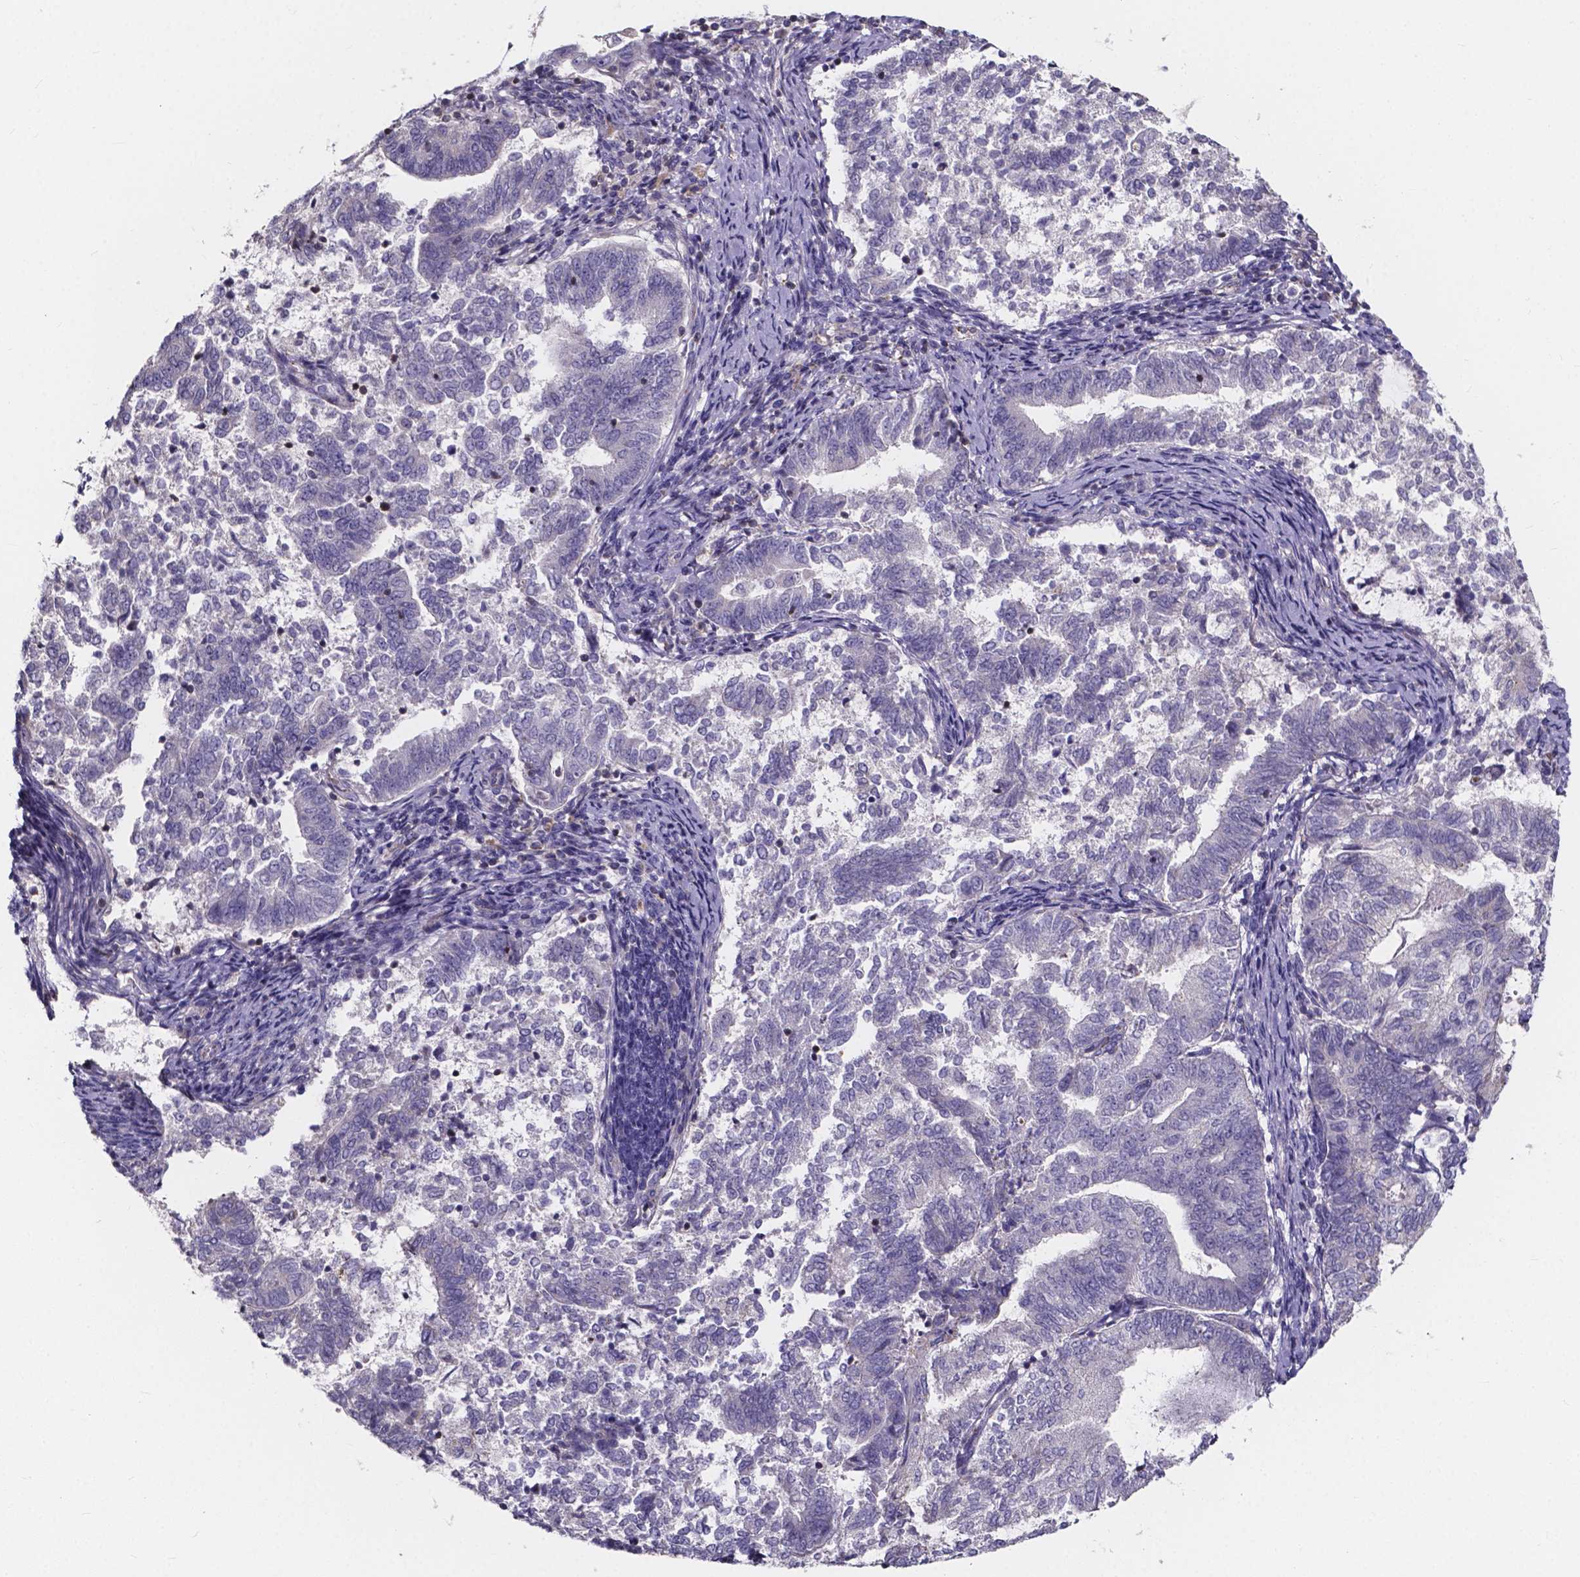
{"staining": {"intensity": "negative", "quantity": "none", "location": "none"}, "tissue": "endometrial cancer", "cell_type": "Tumor cells", "image_type": "cancer", "snomed": [{"axis": "morphology", "description": "Adenocarcinoma, NOS"}, {"axis": "topography", "description": "Endometrium"}], "caption": "Immunohistochemical staining of human endometrial adenocarcinoma shows no significant positivity in tumor cells.", "gene": "THEMIS", "patient": {"sex": "female", "age": 65}}